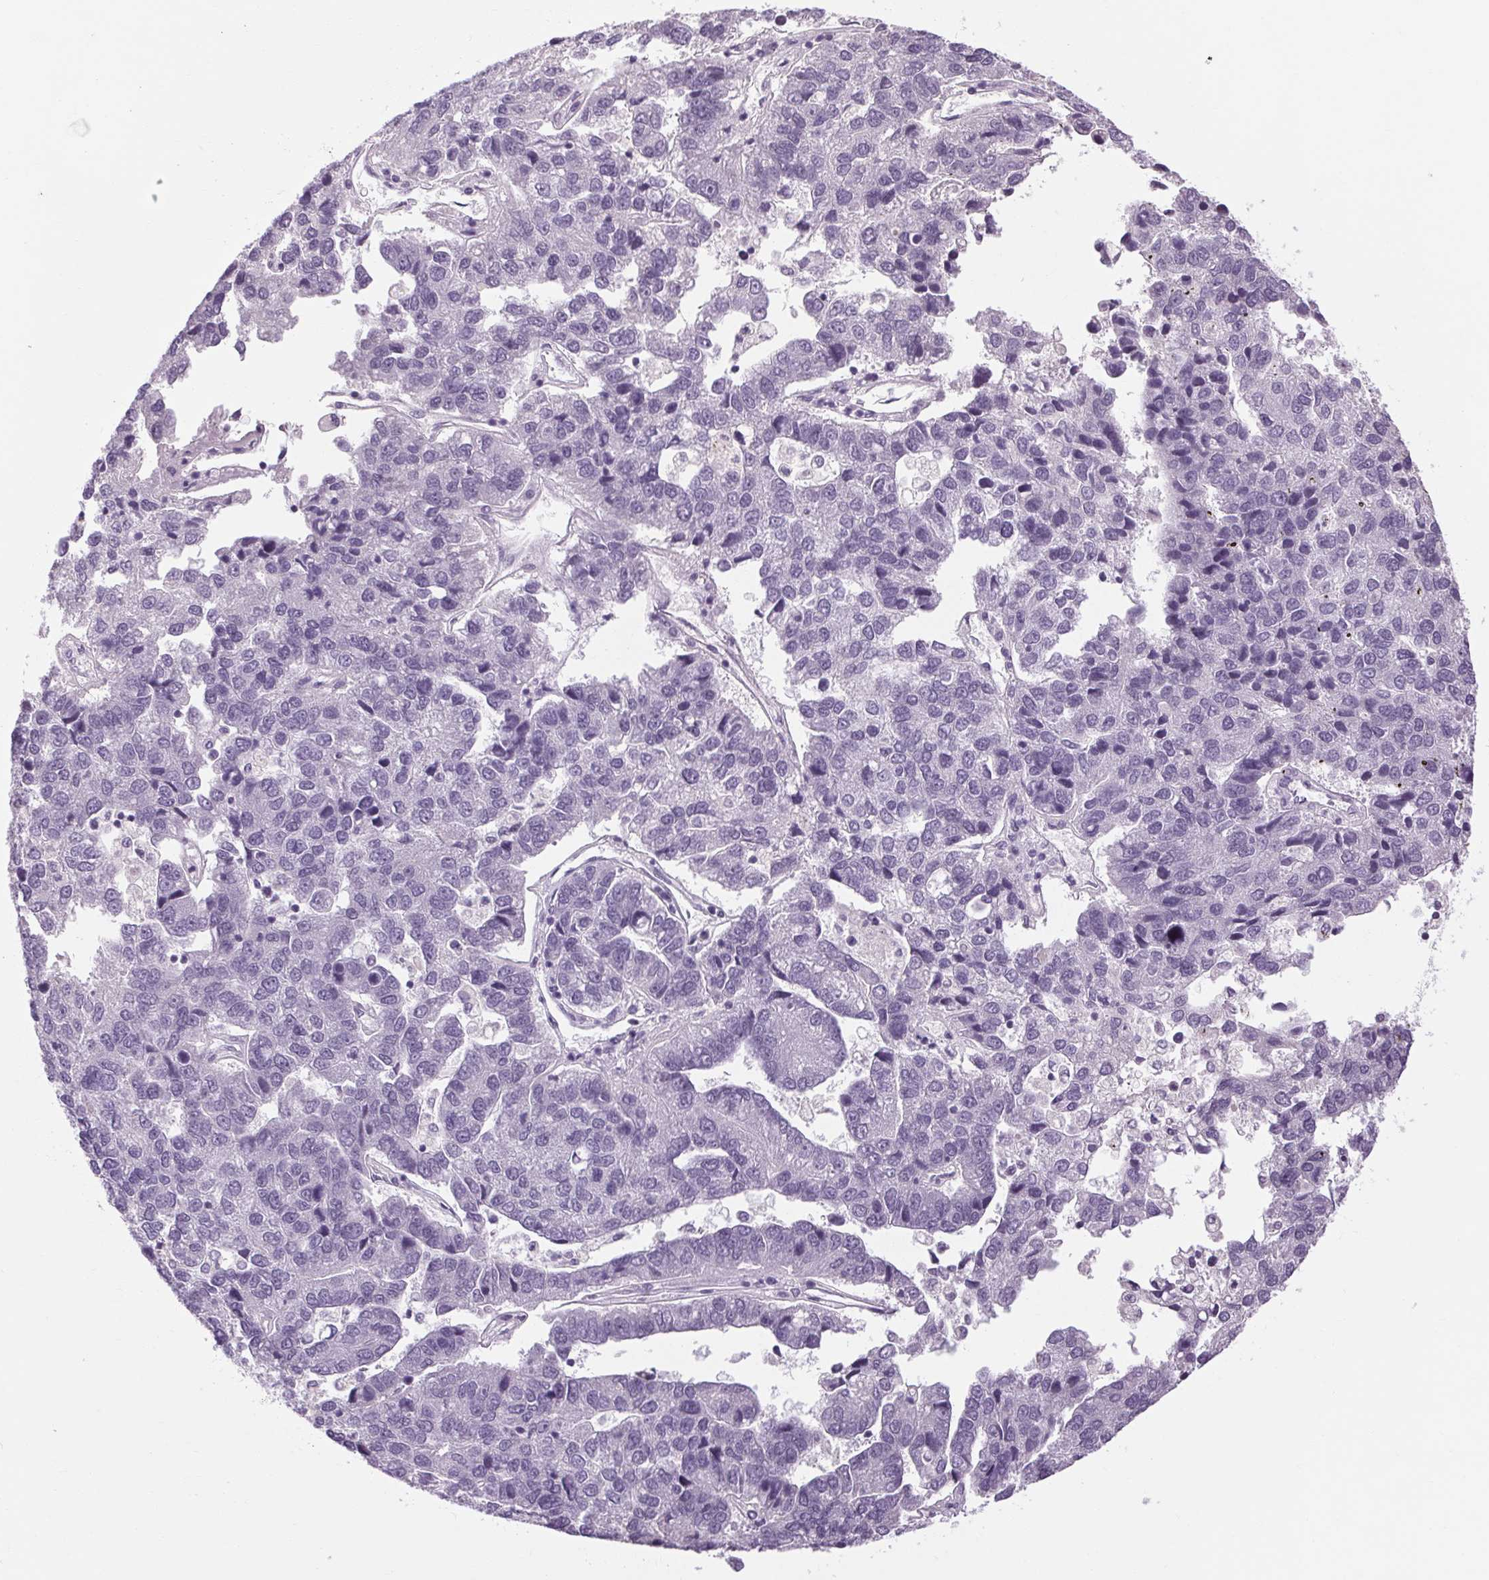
{"staining": {"intensity": "negative", "quantity": "none", "location": "none"}, "tissue": "pancreatic cancer", "cell_type": "Tumor cells", "image_type": "cancer", "snomed": [{"axis": "morphology", "description": "Adenocarcinoma, NOS"}, {"axis": "topography", "description": "Pancreas"}], "caption": "Immunohistochemistry (IHC) micrograph of human pancreatic cancer (adenocarcinoma) stained for a protein (brown), which demonstrates no staining in tumor cells.", "gene": "KLHL40", "patient": {"sex": "female", "age": 61}}